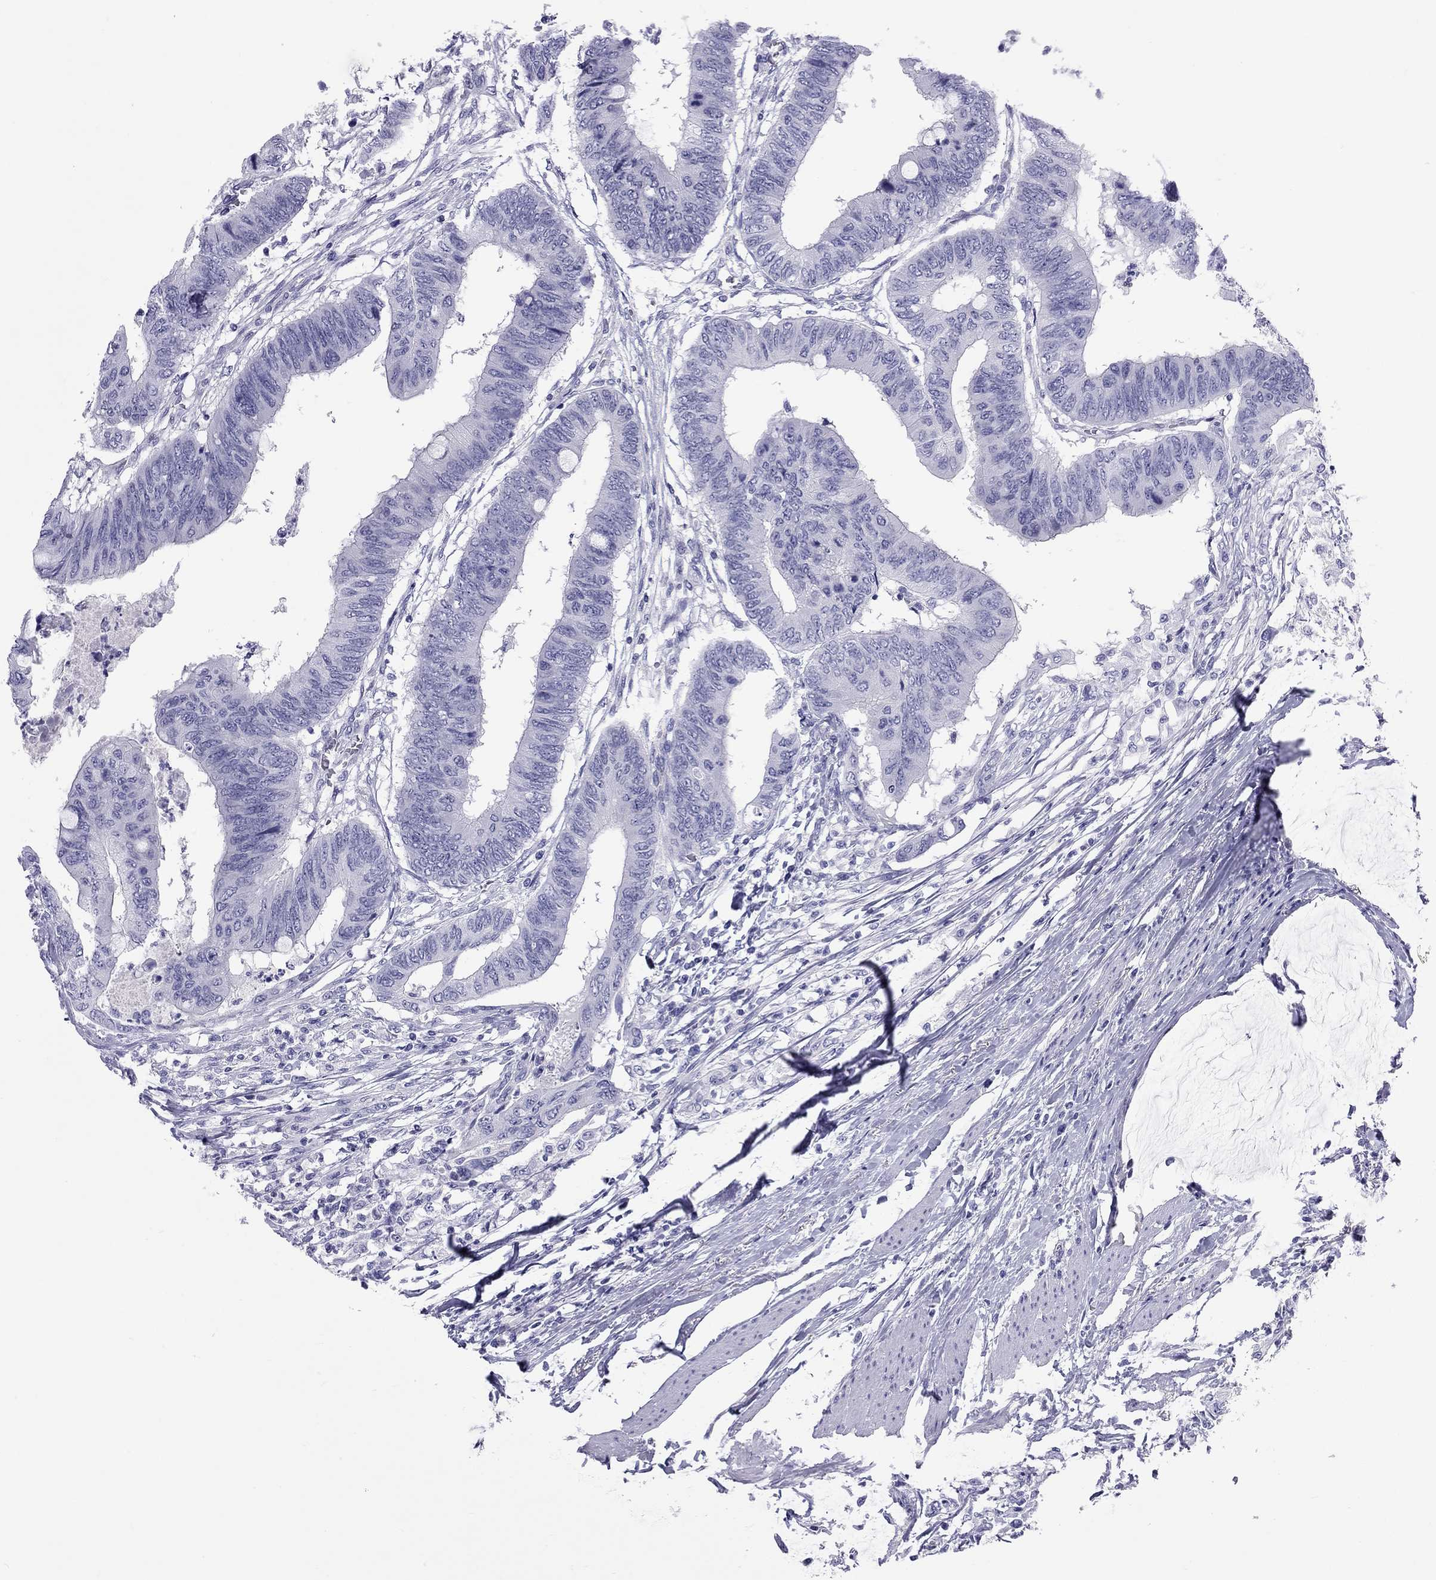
{"staining": {"intensity": "negative", "quantity": "none", "location": "none"}, "tissue": "colorectal cancer", "cell_type": "Tumor cells", "image_type": "cancer", "snomed": [{"axis": "morphology", "description": "Normal tissue, NOS"}, {"axis": "morphology", "description": "Adenocarcinoma, NOS"}, {"axis": "topography", "description": "Rectum"}, {"axis": "topography", "description": "Peripheral nerve tissue"}], "caption": "High magnification brightfield microscopy of colorectal adenocarcinoma stained with DAB (brown) and counterstained with hematoxylin (blue): tumor cells show no significant positivity.", "gene": "FSCN3", "patient": {"sex": "male", "age": 92}}